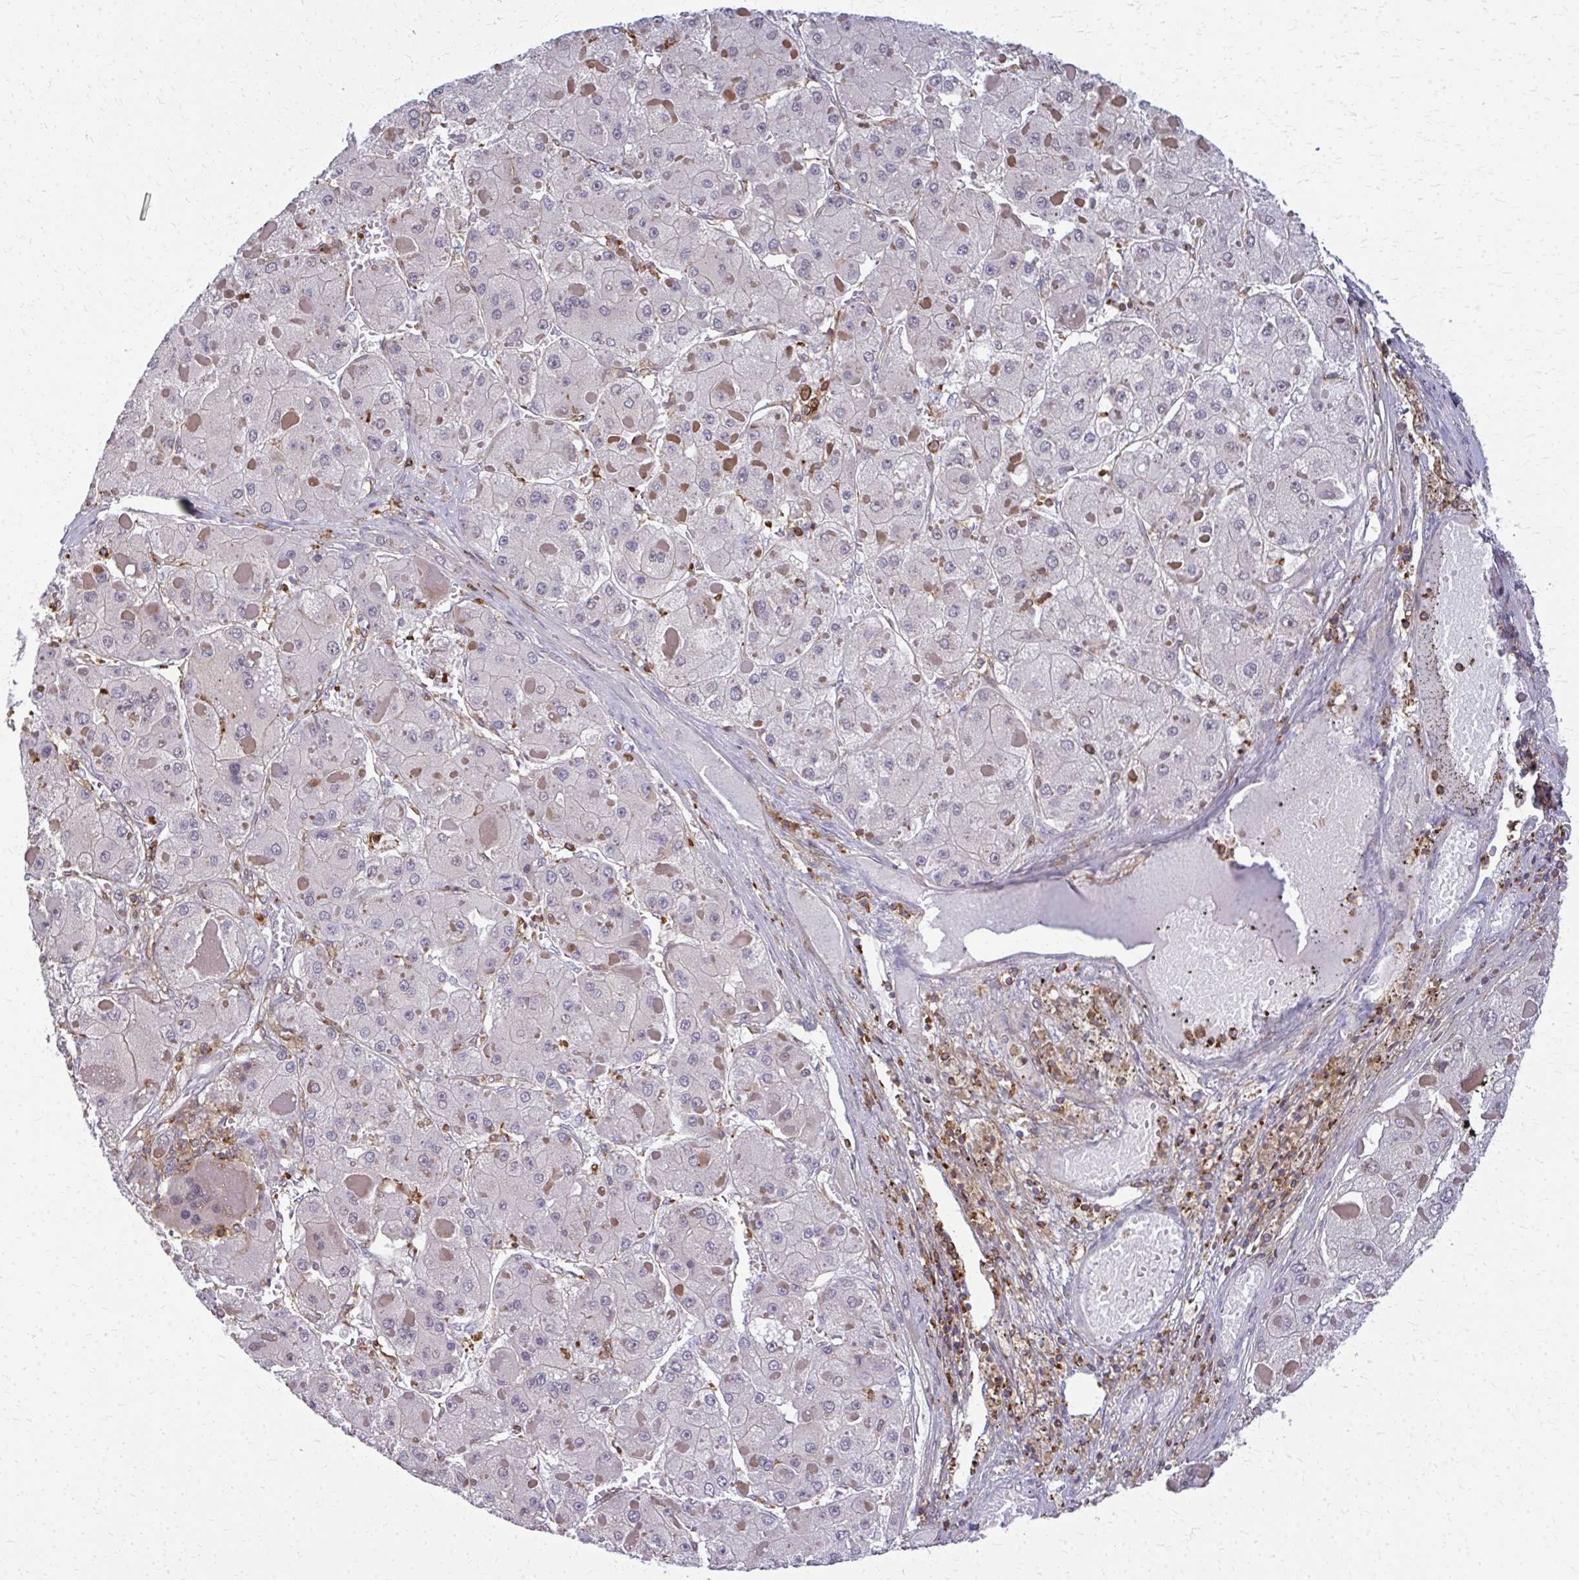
{"staining": {"intensity": "negative", "quantity": "none", "location": "none"}, "tissue": "liver cancer", "cell_type": "Tumor cells", "image_type": "cancer", "snomed": [{"axis": "morphology", "description": "Carcinoma, Hepatocellular, NOS"}, {"axis": "topography", "description": "Liver"}], "caption": "Tumor cells are negative for brown protein staining in hepatocellular carcinoma (liver).", "gene": "AP5M1", "patient": {"sex": "female", "age": 73}}